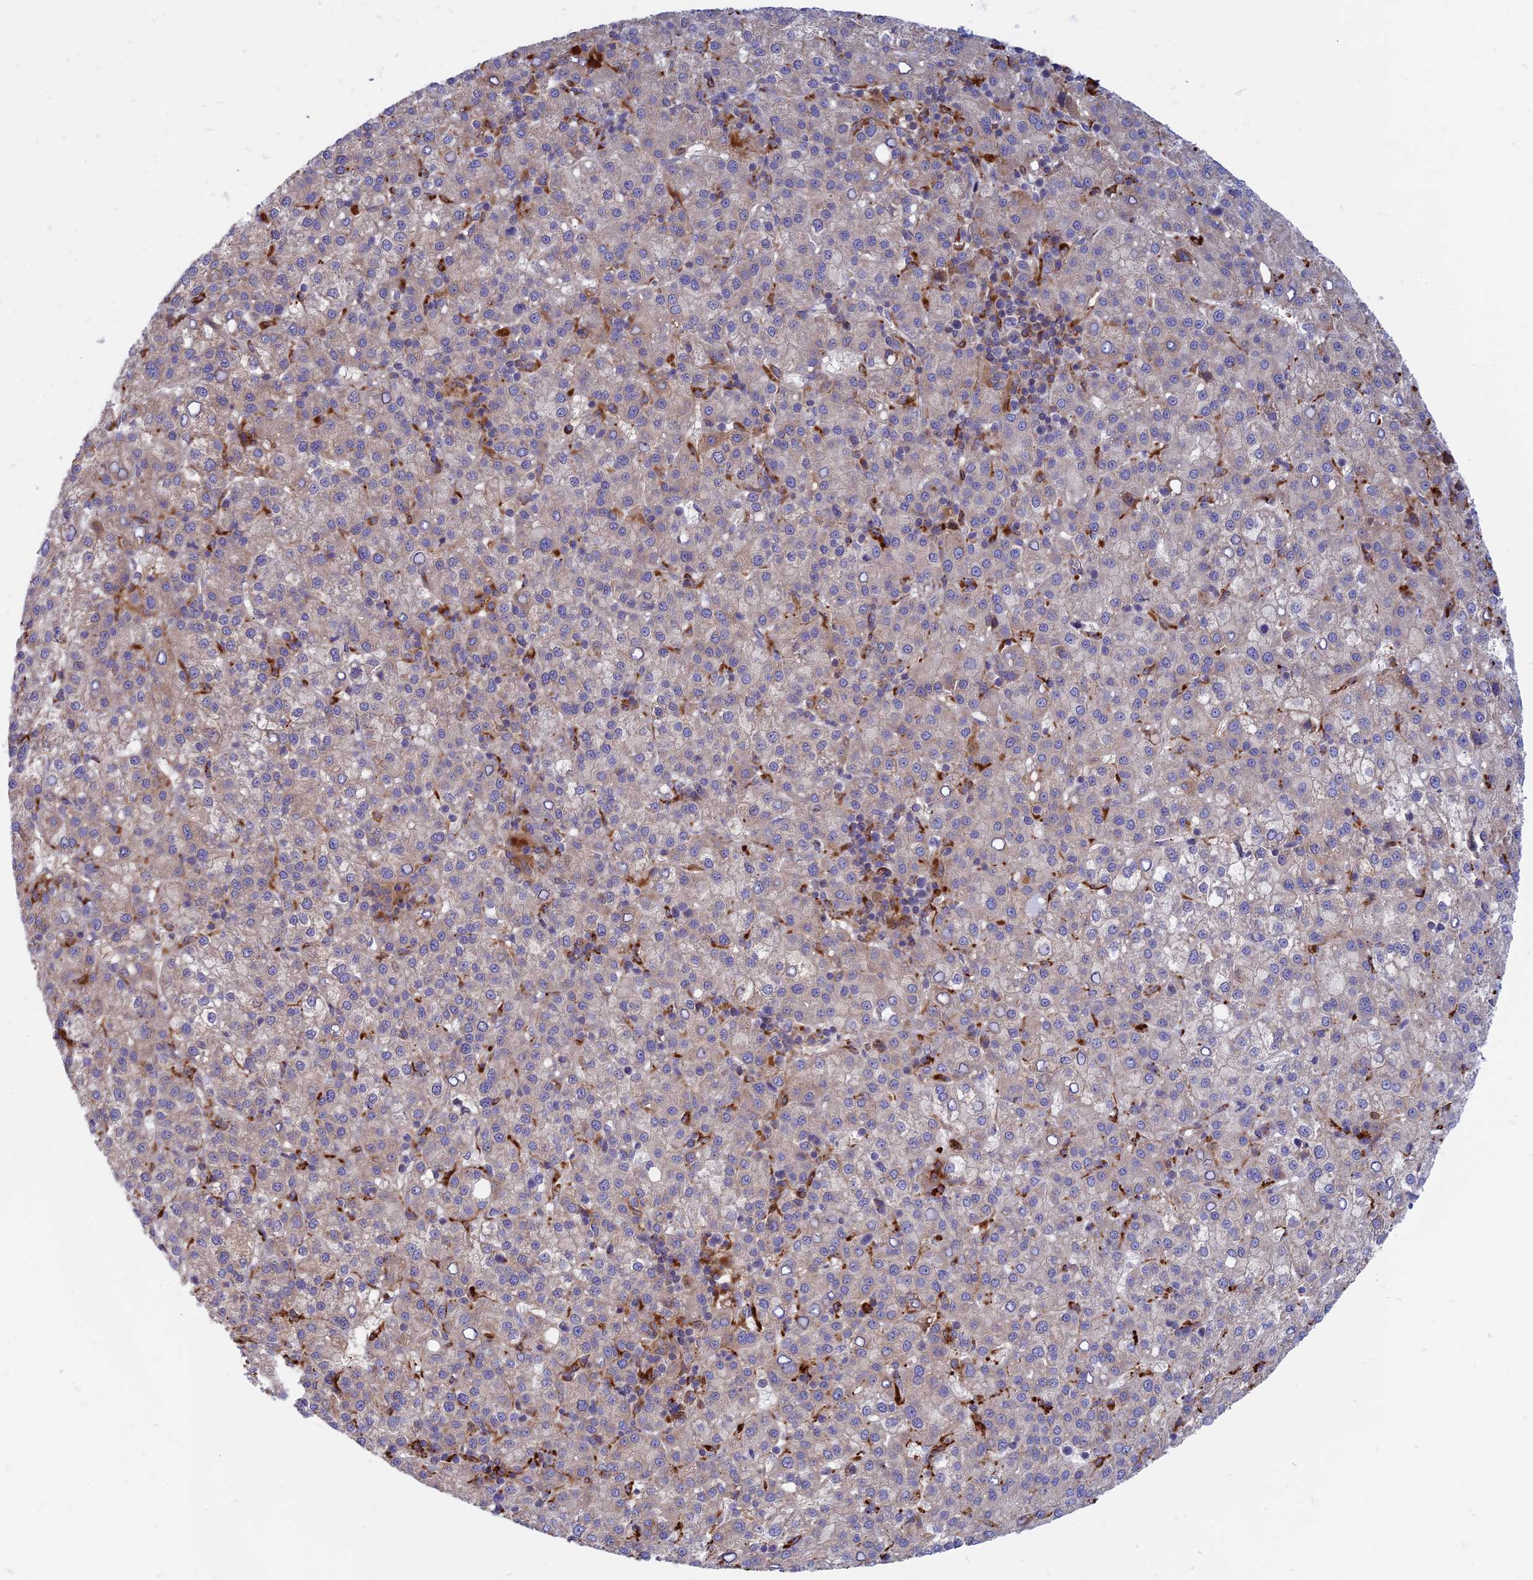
{"staining": {"intensity": "negative", "quantity": "none", "location": "none"}, "tissue": "liver cancer", "cell_type": "Tumor cells", "image_type": "cancer", "snomed": [{"axis": "morphology", "description": "Carcinoma, Hepatocellular, NOS"}, {"axis": "topography", "description": "Liver"}], "caption": "The histopathology image demonstrates no staining of tumor cells in liver cancer (hepatocellular carcinoma).", "gene": "PHKA2", "patient": {"sex": "female", "age": 58}}